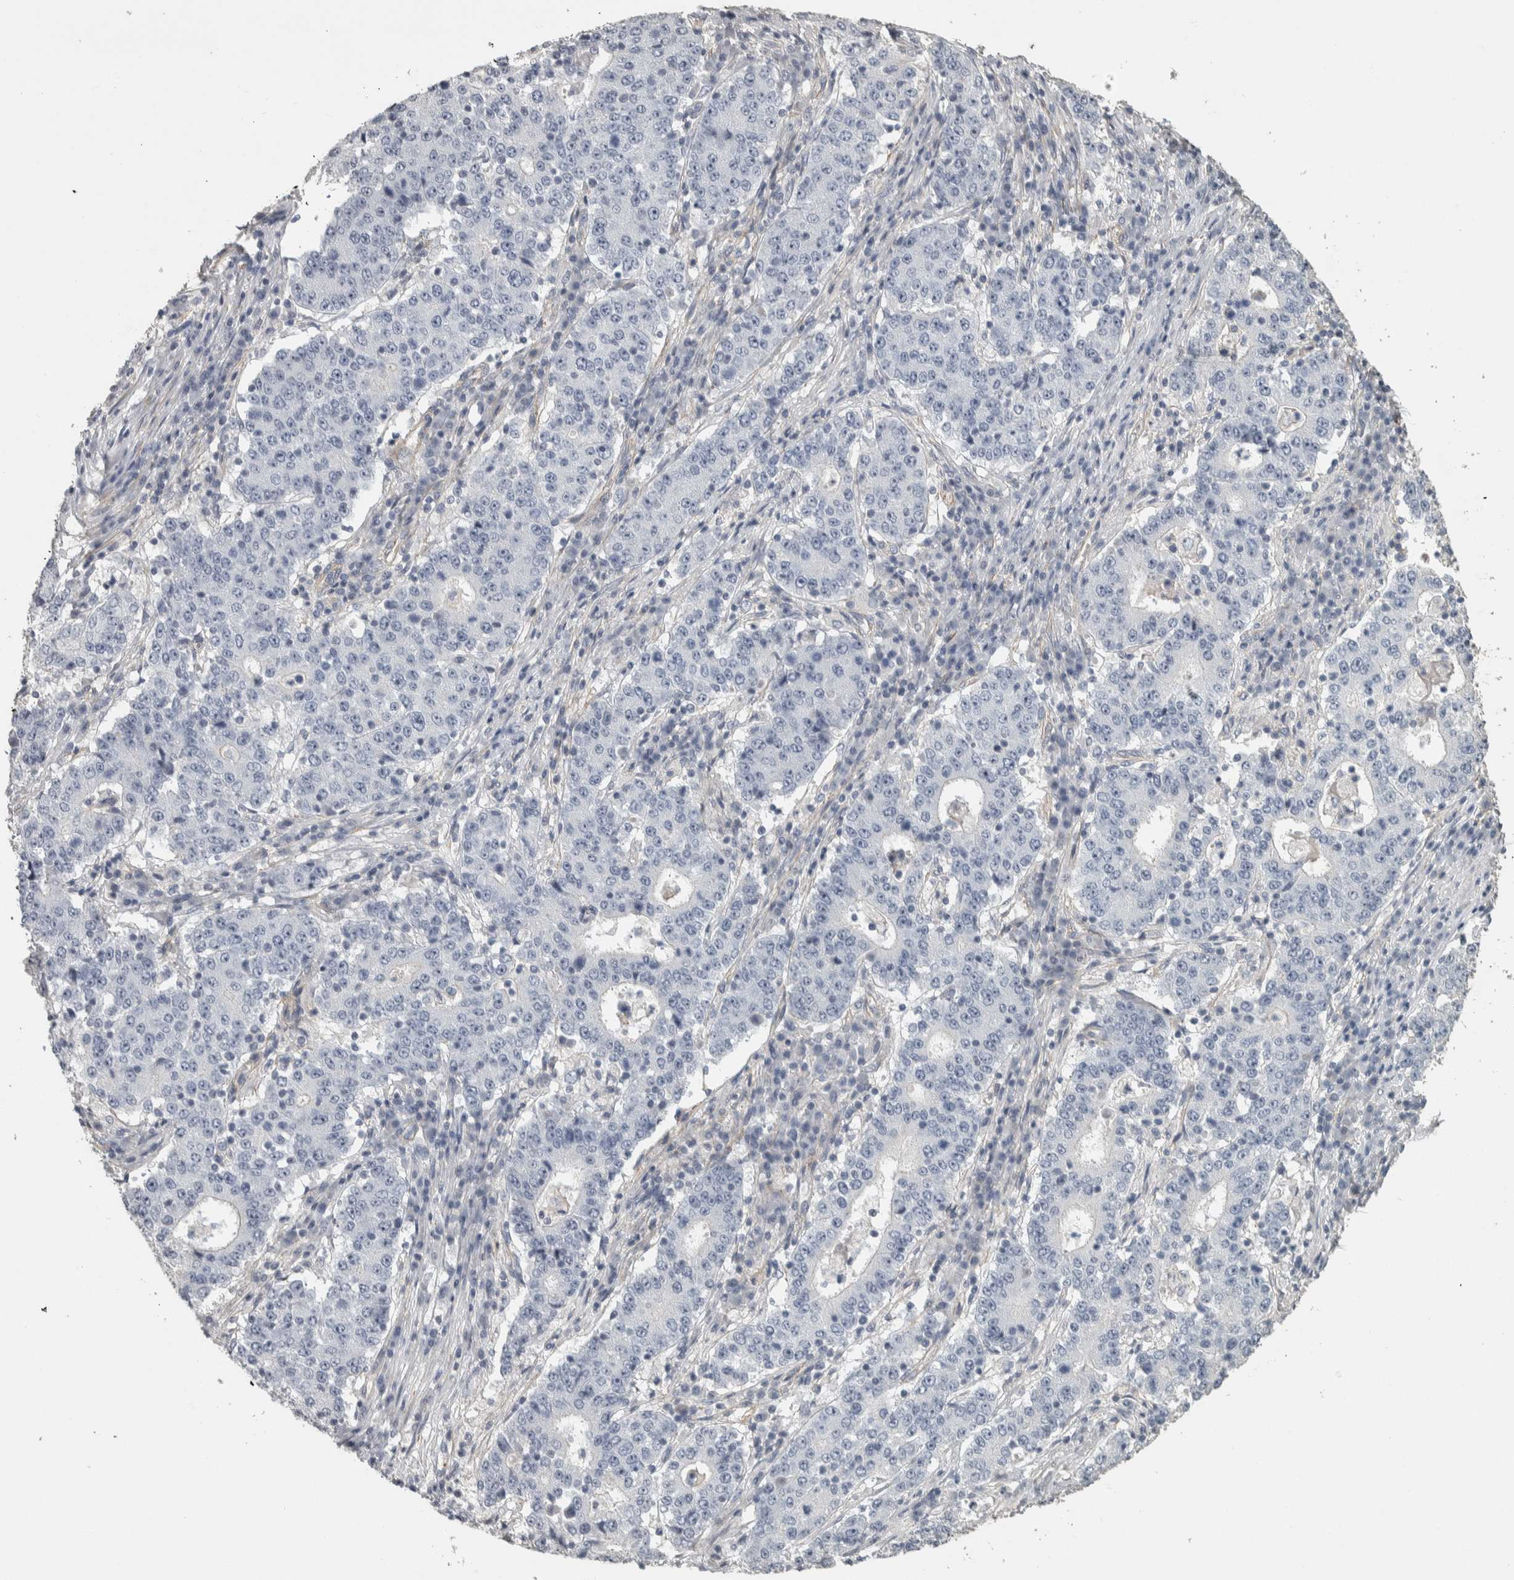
{"staining": {"intensity": "negative", "quantity": "none", "location": "none"}, "tissue": "stomach cancer", "cell_type": "Tumor cells", "image_type": "cancer", "snomed": [{"axis": "morphology", "description": "Adenocarcinoma, NOS"}, {"axis": "topography", "description": "Stomach"}], "caption": "Immunohistochemistry (IHC) of stomach adenocarcinoma demonstrates no staining in tumor cells. (DAB (3,3'-diaminobenzidine) immunohistochemistry, high magnification).", "gene": "DCAF10", "patient": {"sex": "male", "age": 59}}